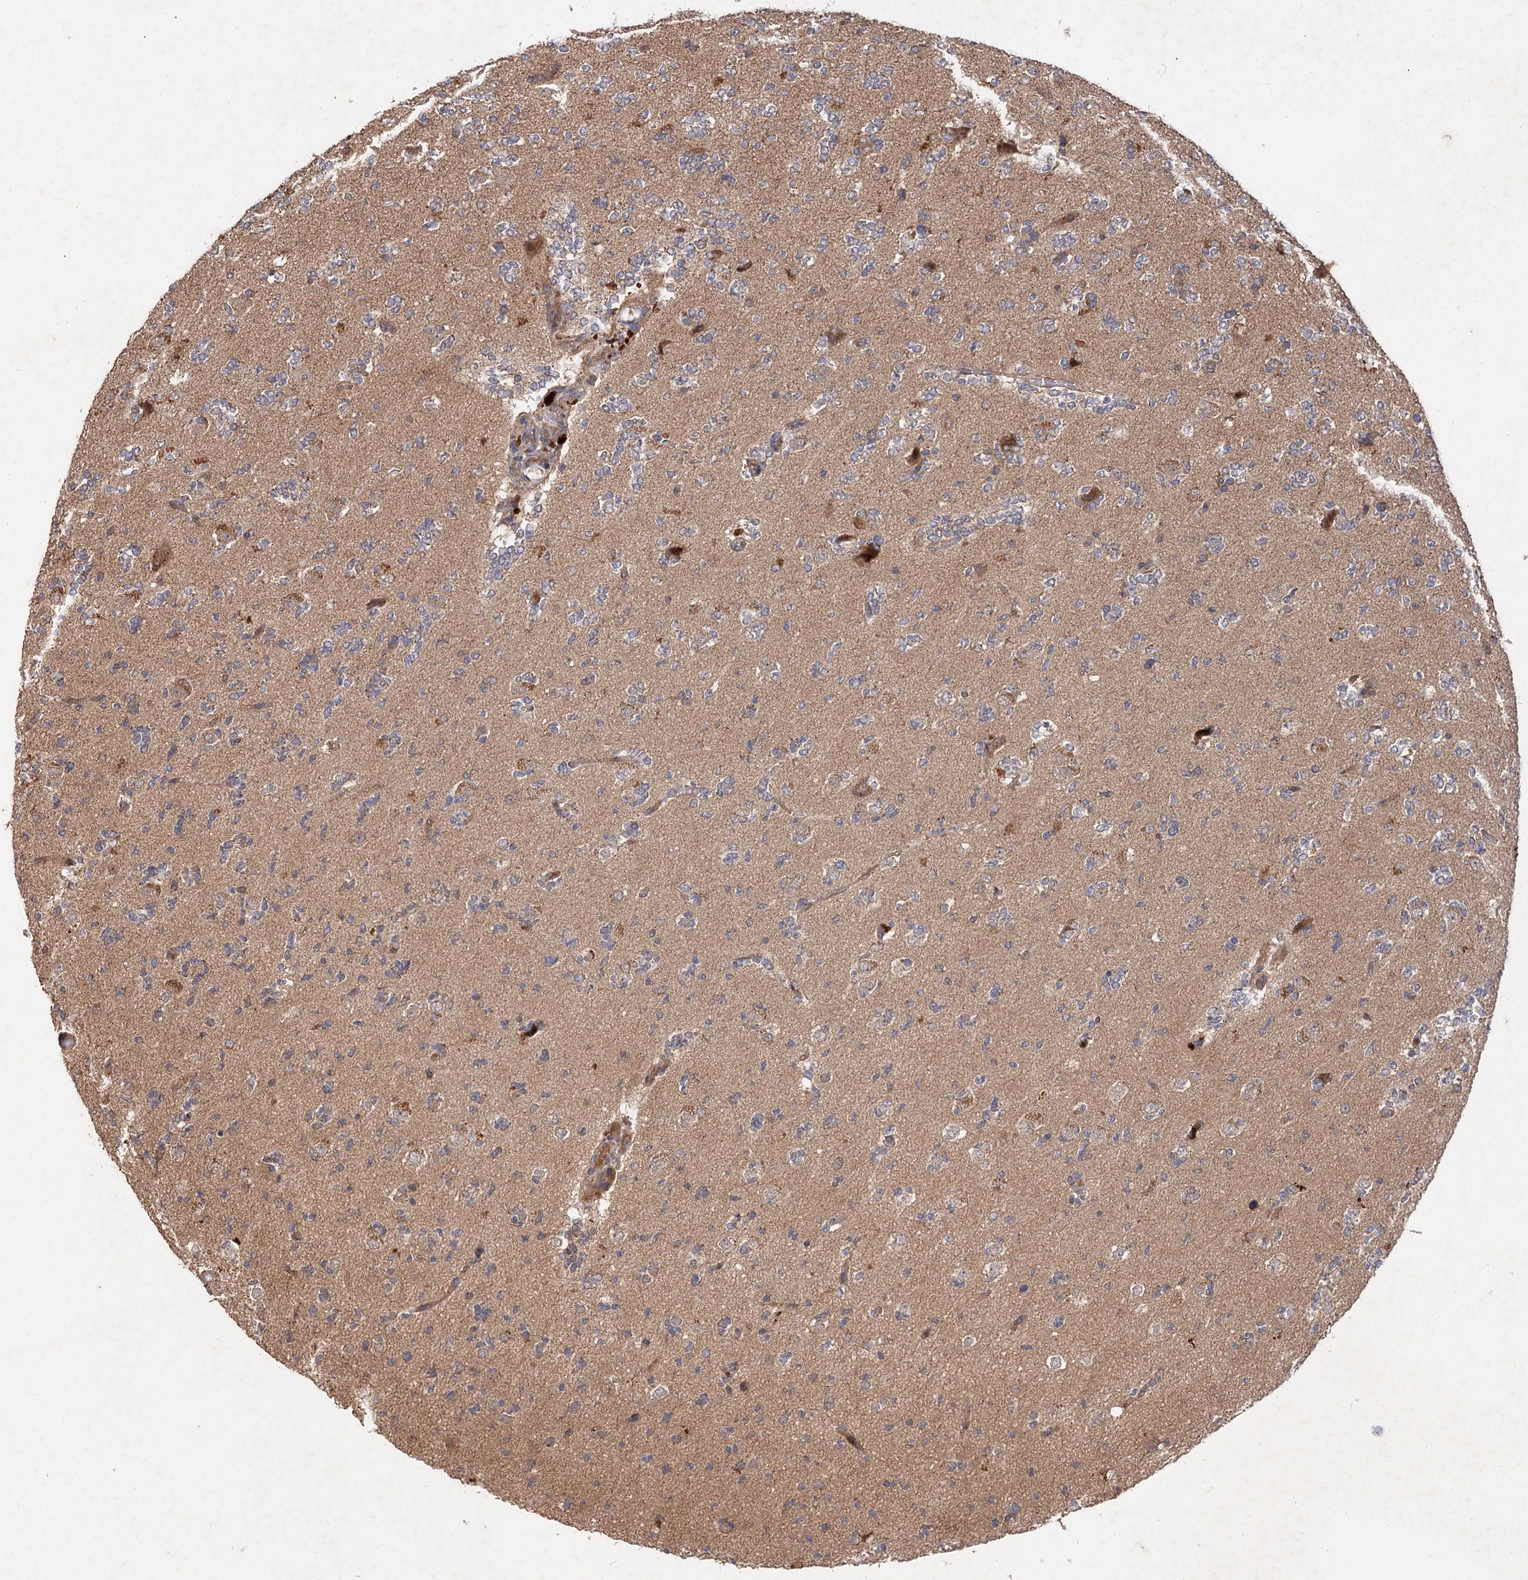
{"staining": {"intensity": "weak", "quantity": "<25%", "location": "cytoplasmic/membranous"}, "tissue": "glioma", "cell_type": "Tumor cells", "image_type": "cancer", "snomed": [{"axis": "morphology", "description": "Glioma, malignant, High grade"}, {"axis": "topography", "description": "Brain"}], "caption": "High magnification brightfield microscopy of malignant glioma (high-grade) stained with DAB (3,3'-diaminobenzidine) (brown) and counterstained with hematoxylin (blue): tumor cells show no significant expression. (DAB IHC, high magnification).", "gene": "FBXW8", "patient": {"sex": "female", "age": 62}}